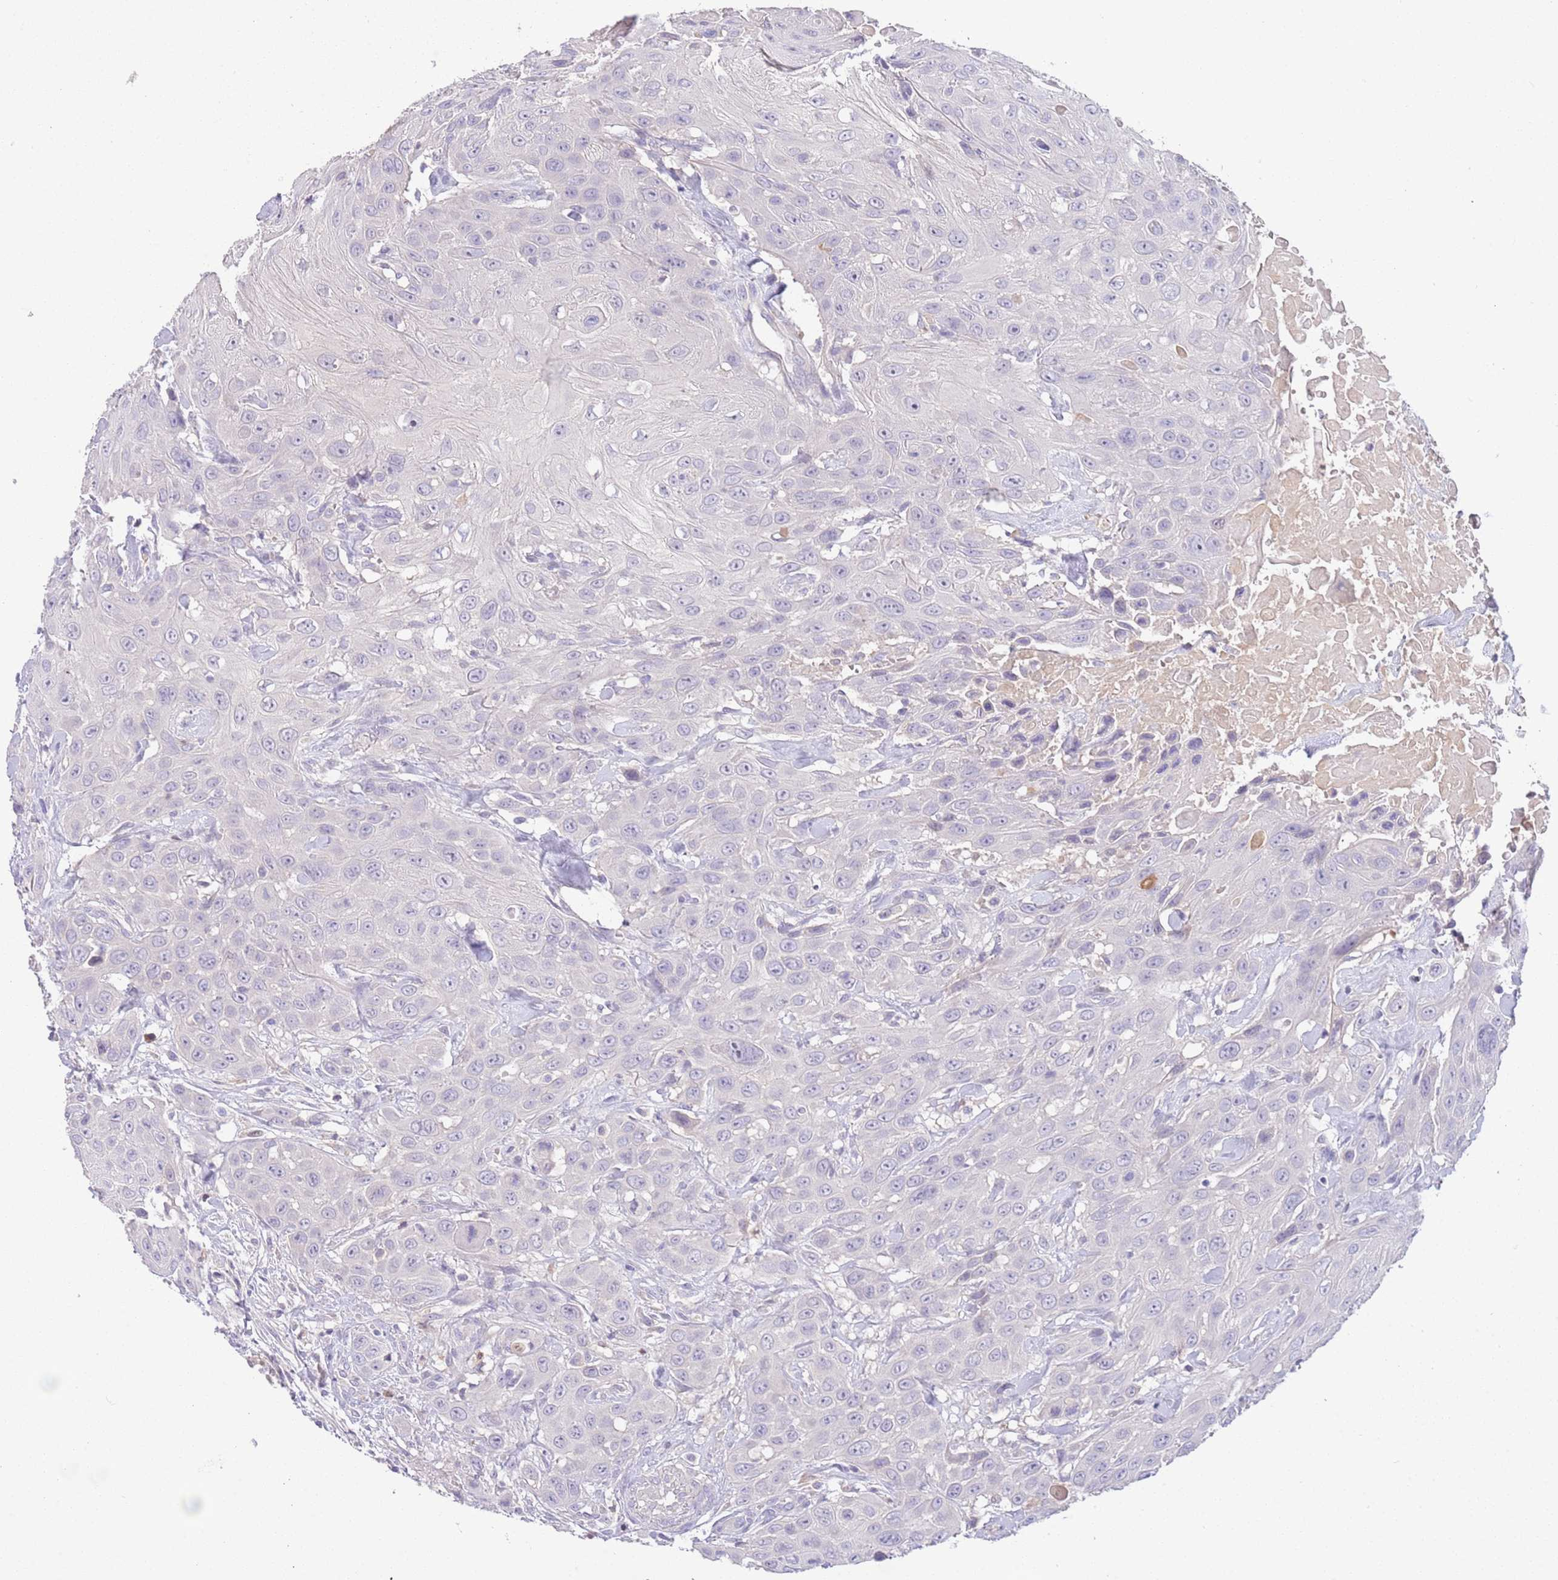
{"staining": {"intensity": "negative", "quantity": "none", "location": "none"}, "tissue": "head and neck cancer", "cell_type": "Tumor cells", "image_type": "cancer", "snomed": [{"axis": "morphology", "description": "Squamous cell carcinoma, NOS"}, {"axis": "topography", "description": "Head-Neck"}], "caption": "DAB immunohistochemical staining of head and neck cancer reveals no significant expression in tumor cells. (Stains: DAB (3,3'-diaminobenzidine) immunohistochemistry with hematoxylin counter stain, Microscopy: brightfield microscopy at high magnification).", "gene": "IGFL4", "patient": {"sex": "male", "age": 81}}